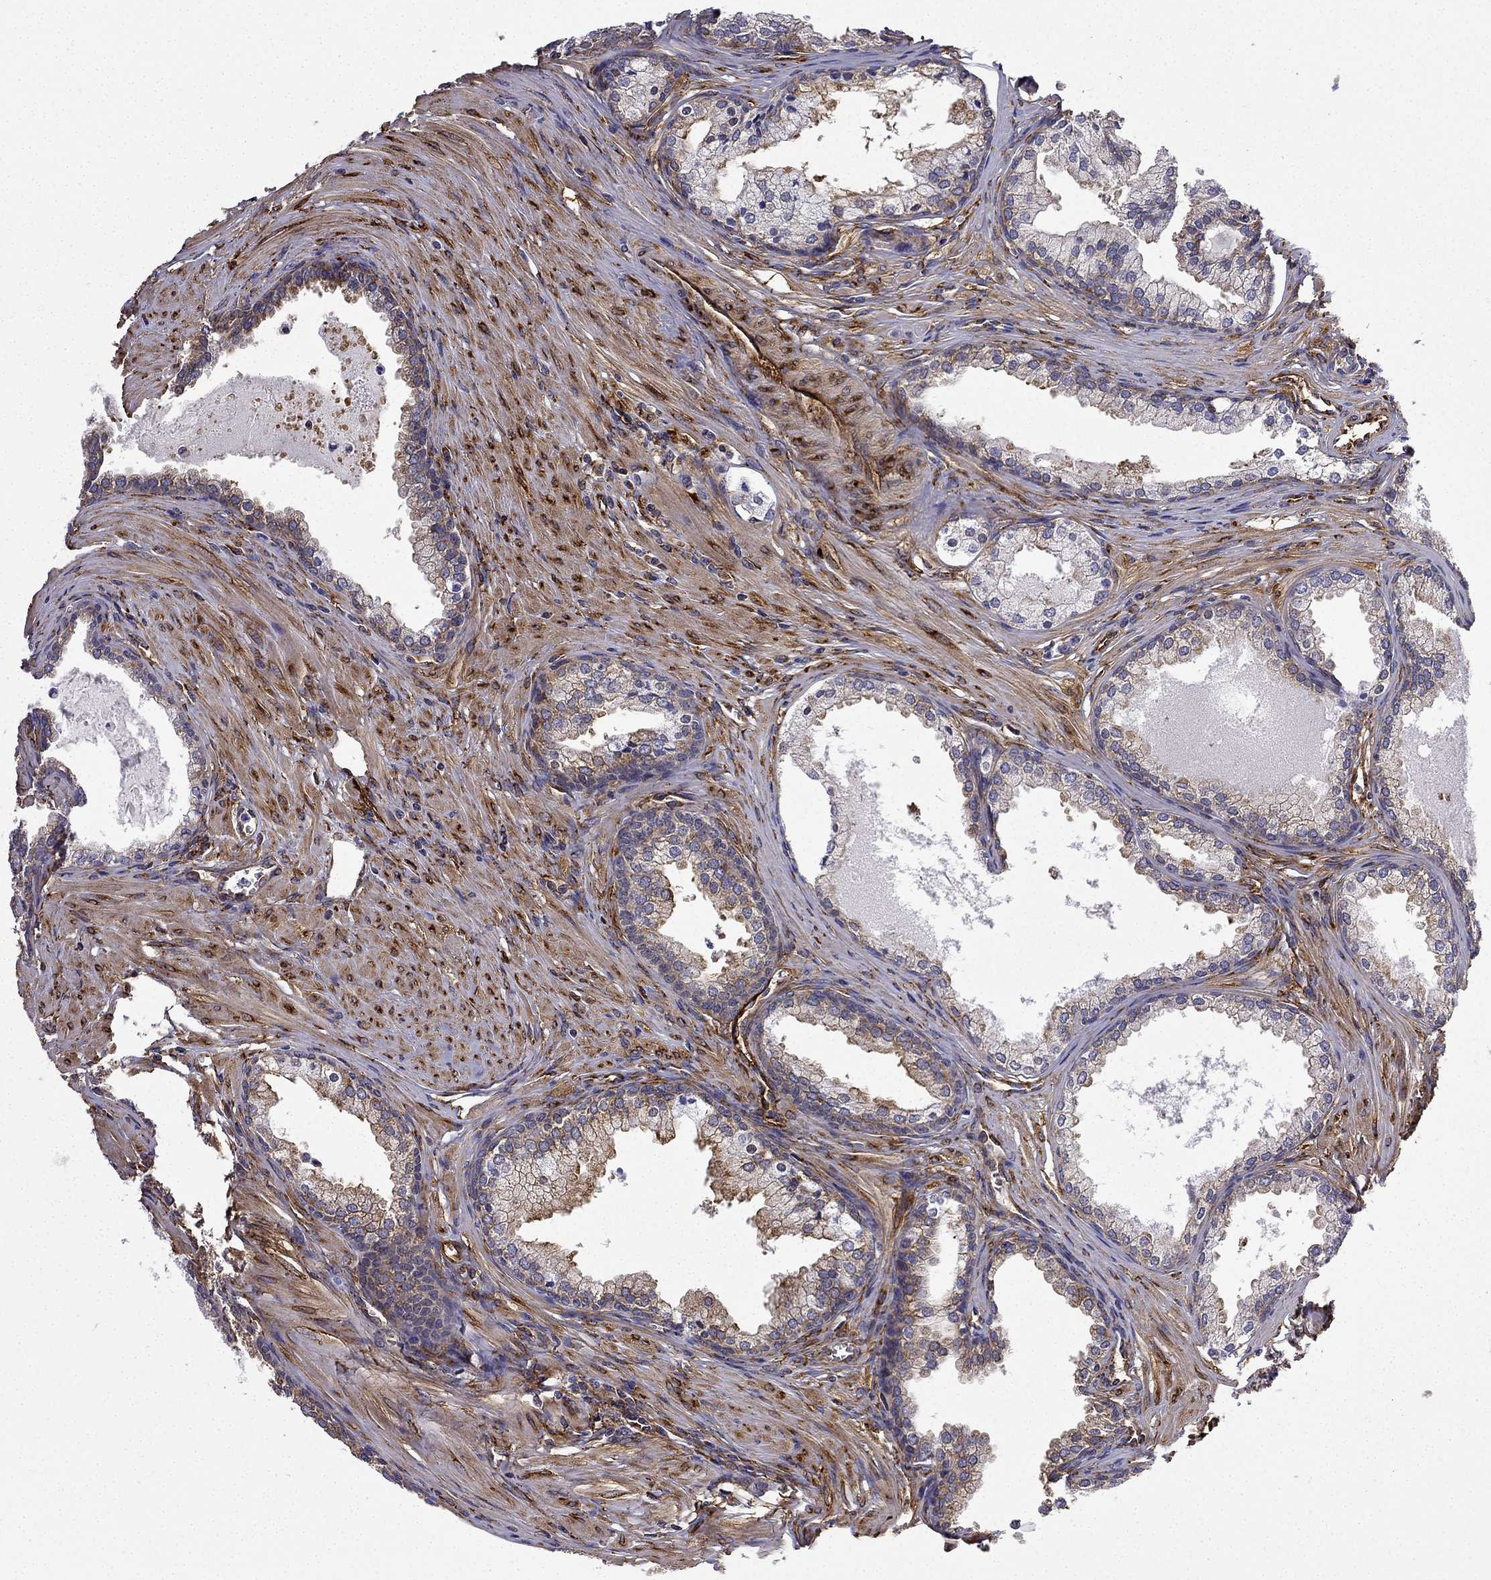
{"staining": {"intensity": "moderate", "quantity": ">75%", "location": "cytoplasmic/membranous"}, "tissue": "prostate cancer", "cell_type": "Tumor cells", "image_type": "cancer", "snomed": [{"axis": "morphology", "description": "Adenocarcinoma, NOS"}, {"axis": "topography", "description": "Prostate"}], "caption": "A medium amount of moderate cytoplasmic/membranous positivity is seen in approximately >75% of tumor cells in prostate cancer (adenocarcinoma) tissue.", "gene": "MAP4", "patient": {"sex": "male", "age": 66}}